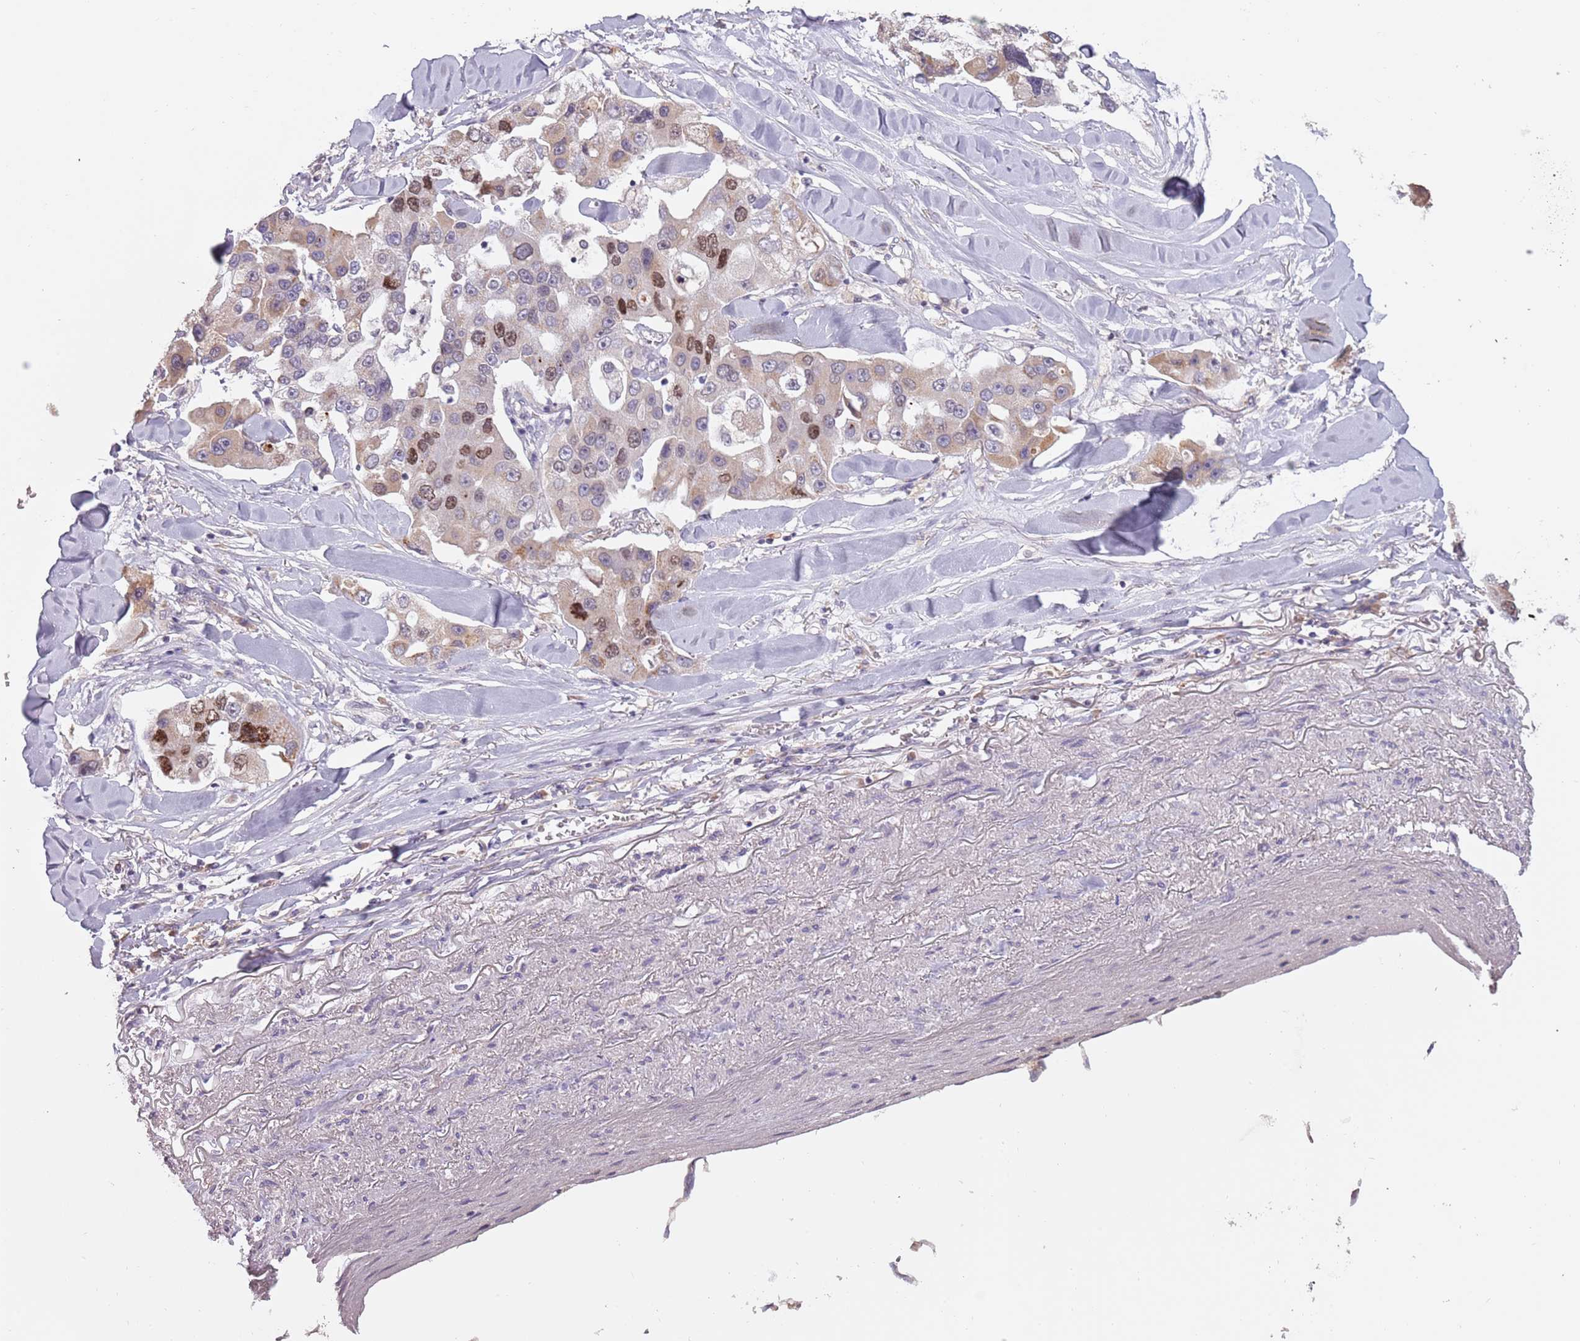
{"staining": {"intensity": "moderate", "quantity": "25%-75%", "location": "nuclear"}, "tissue": "lung cancer", "cell_type": "Tumor cells", "image_type": "cancer", "snomed": [{"axis": "morphology", "description": "Adenocarcinoma, NOS"}, {"axis": "topography", "description": "Lung"}], "caption": "Immunohistochemical staining of human lung cancer (adenocarcinoma) exhibits medium levels of moderate nuclear staining in approximately 25%-75% of tumor cells.", "gene": "SYS1", "patient": {"sex": "female", "age": 54}}